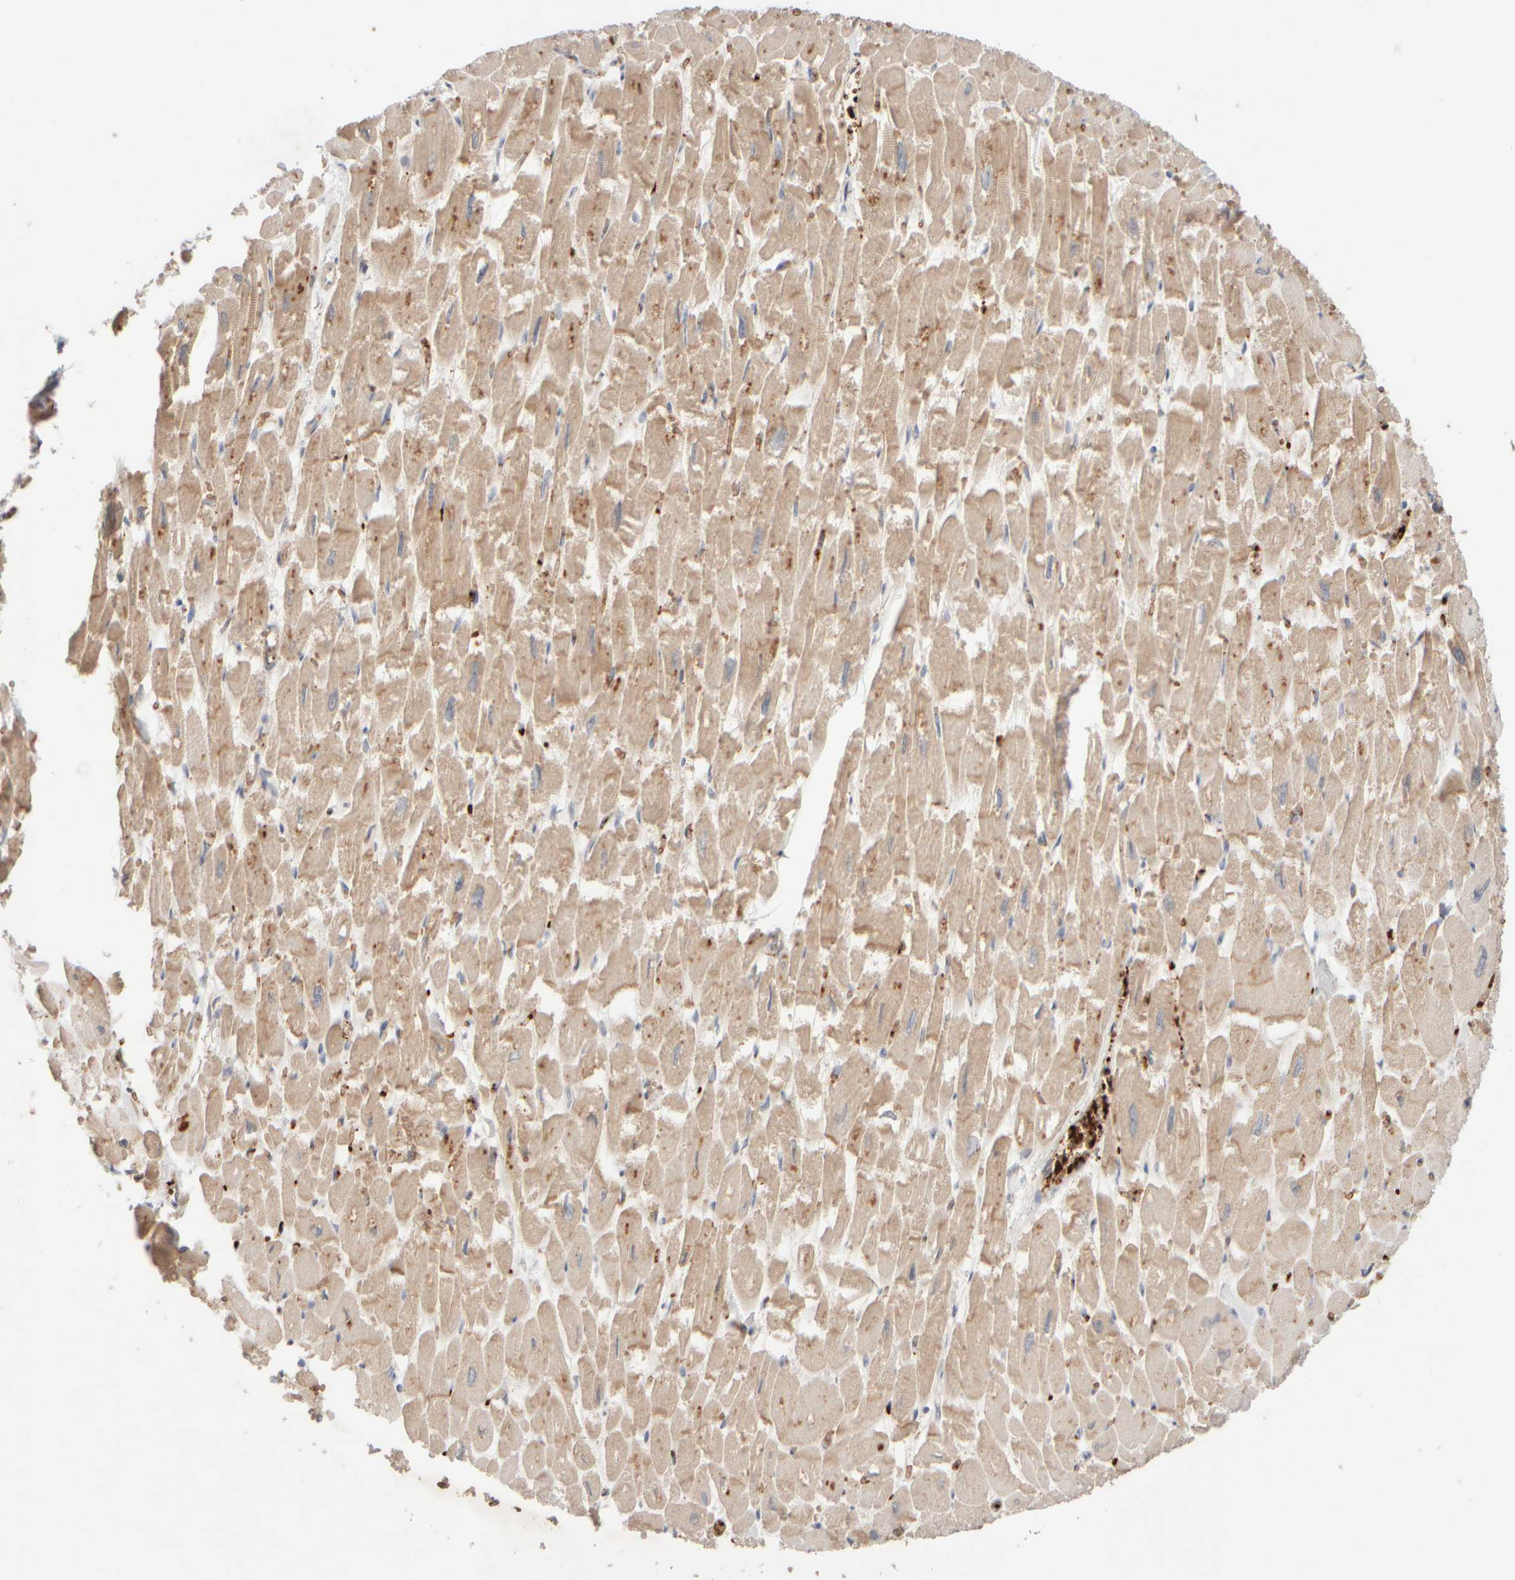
{"staining": {"intensity": "weak", "quantity": "25%-75%", "location": "cytoplasmic/membranous"}, "tissue": "heart muscle", "cell_type": "Cardiomyocytes", "image_type": "normal", "snomed": [{"axis": "morphology", "description": "Normal tissue, NOS"}, {"axis": "topography", "description": "Heart"}], "caption": "The image displays staining of normal heart muscle, revealing weak cytoplasmic/membranous protein staining (brown color) within cardiomyocytes. (DAB (3,3'-diaminobenzidine) IHC with brightfield microscopy, high magnification).", "gene": "MST1", "patient": {"sex": "male", "age": 54}}